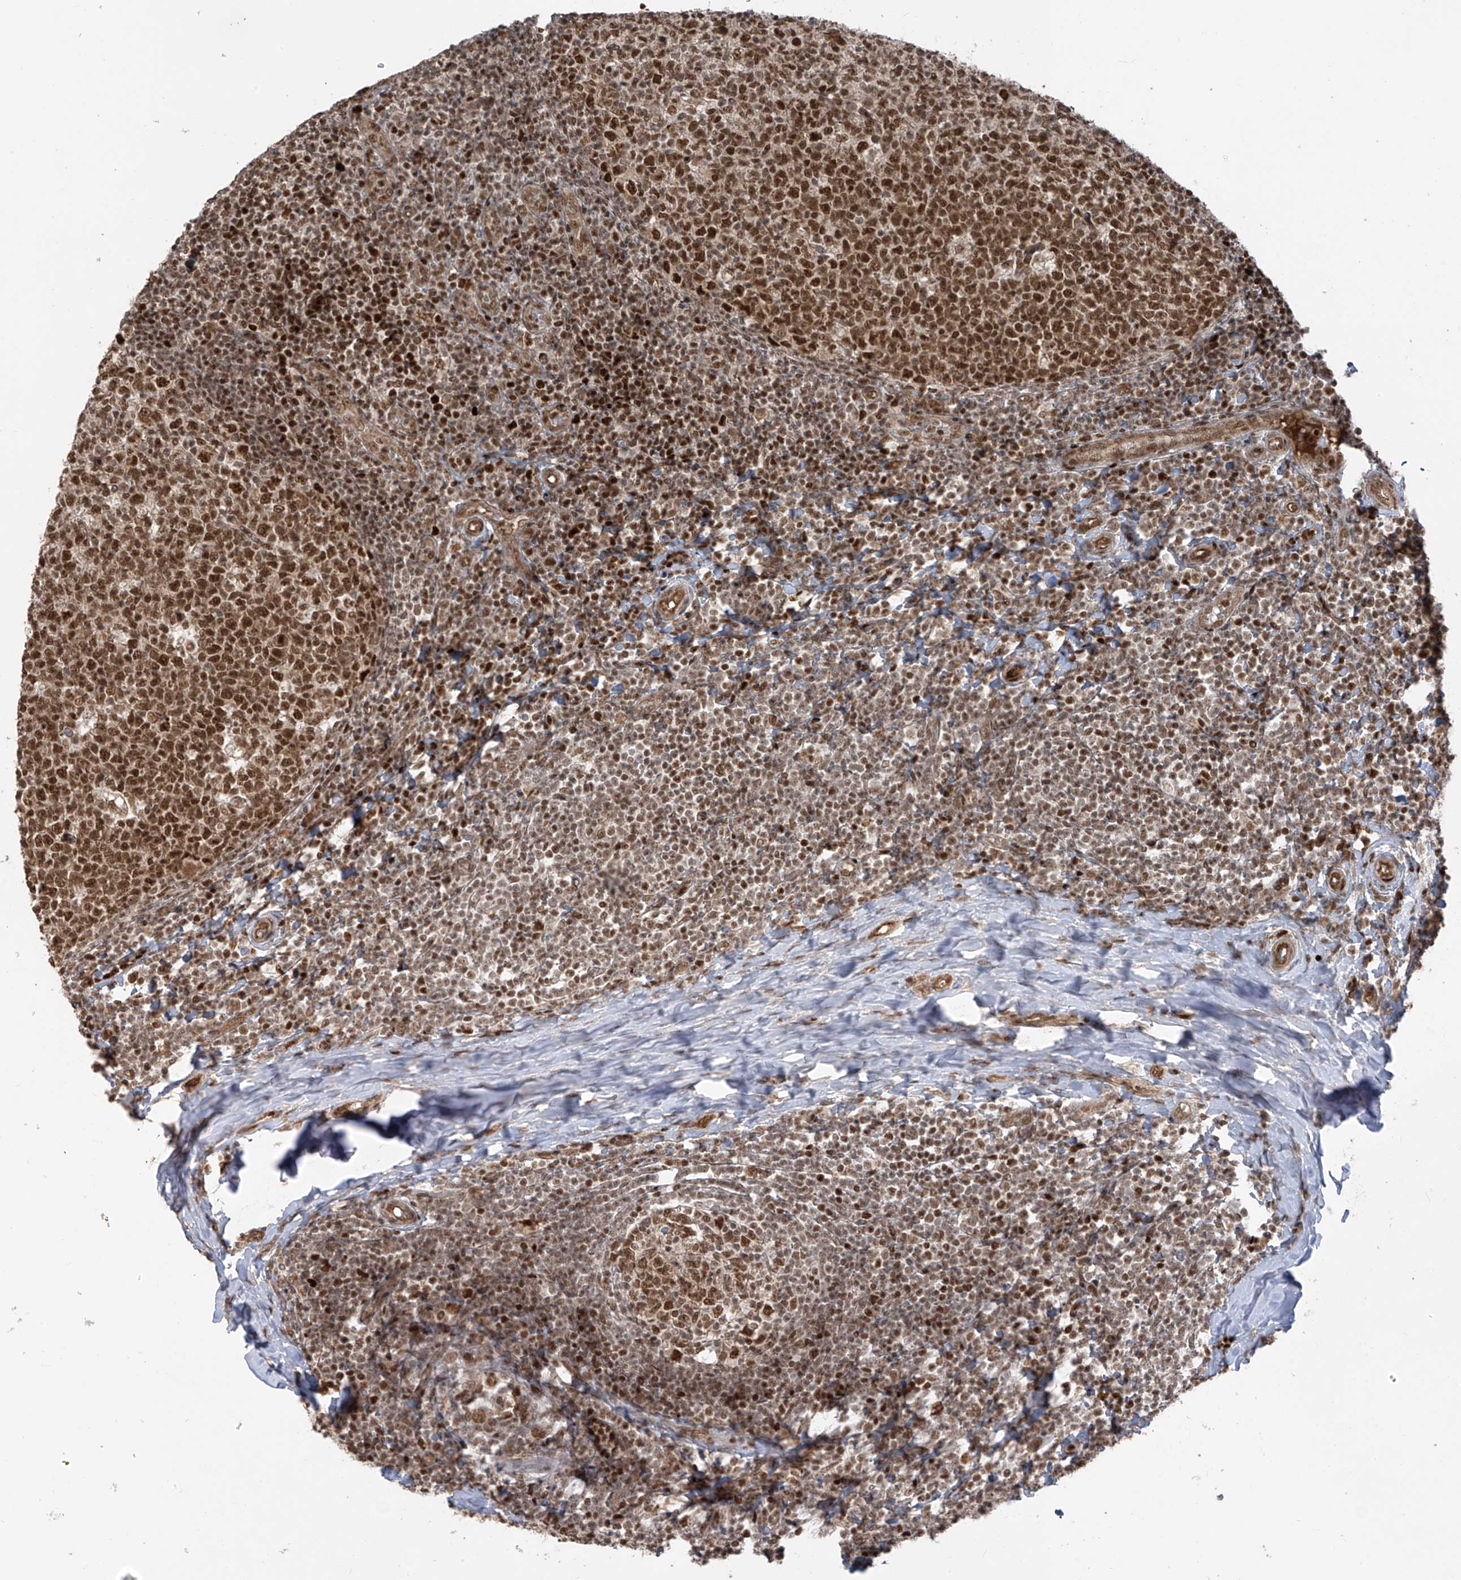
{"staining": {"intensity": "strong", "quantity": ">75%", "location": "nuclear"}, "tissue": "tonsil", "cell_type": "Germinal center cells", "image_type": "normal", "snomed": [{"axis": "morphology", "description": "Normal tissue, NOS"}, {"axis": "topography", "description": "Tonsil"}], "caption": "Immunohistochemistry photomicrograph of unremarkable human tonsil stained for a protein (brown), which displays high levels of strong nuclear positivity in about >75% of germinal center cells.", "gene": "ARHGEF3", "patient": {"sex": "female", "age": 19}}